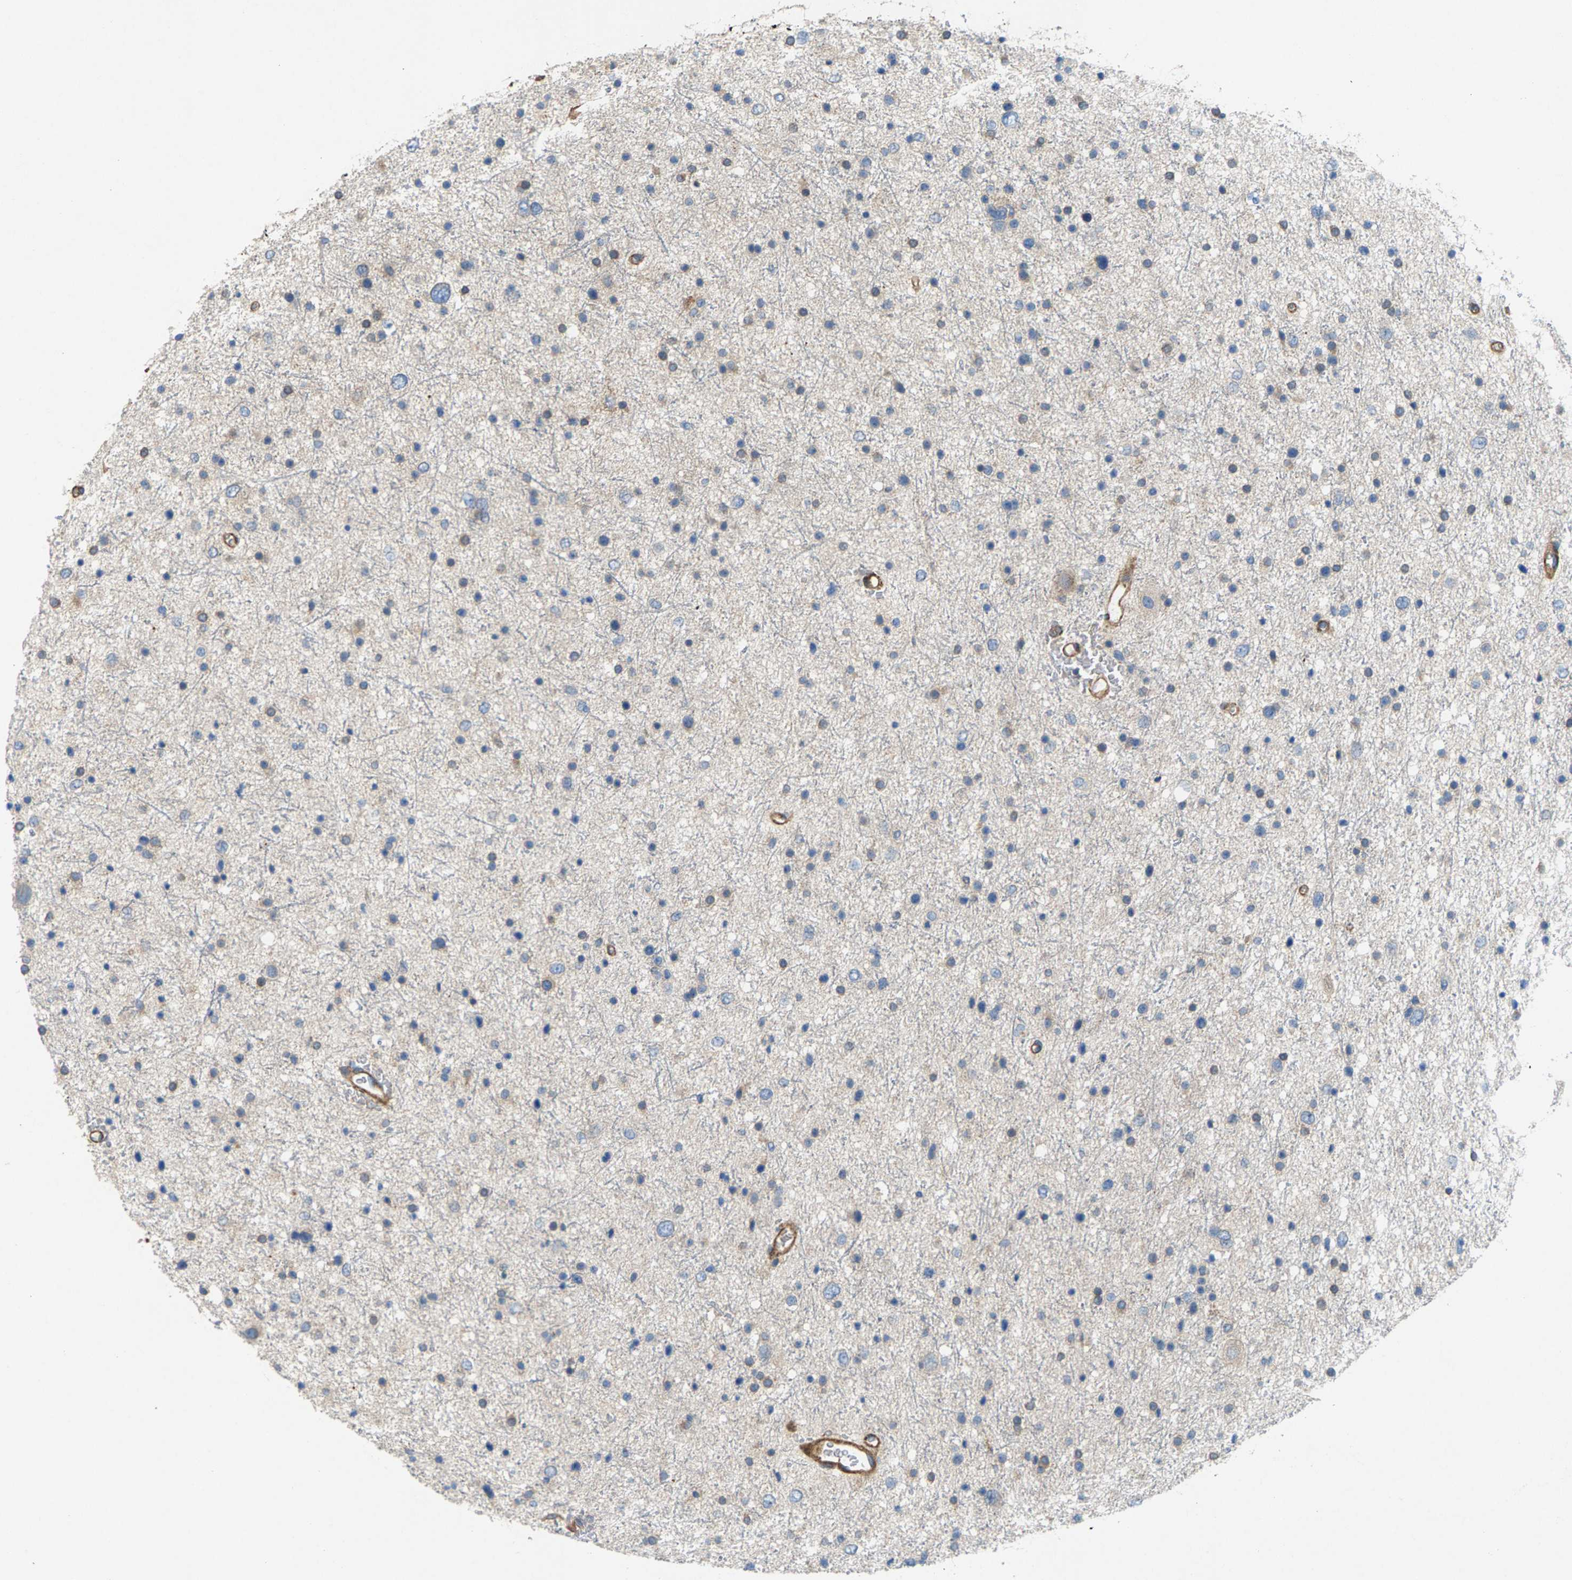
{"staining": {"intensity": "negative", "quantity": "none", "location": "none"}, "tissue": "glioma", "cell_type": "Tumor cells", "image_type": "cancer", "snomed": [{"axis": "morphology", "description": "Glioma, malignant, Low grade"}, {"axis": "topography", "description": "Brain"}], "caption": "DAB immunohistochemical staining of human malignant low-grade glioma reveals no significant positivity in tumor cells.", "gene": "PDCL", "patient": {"sex": "female", "age": 37}}